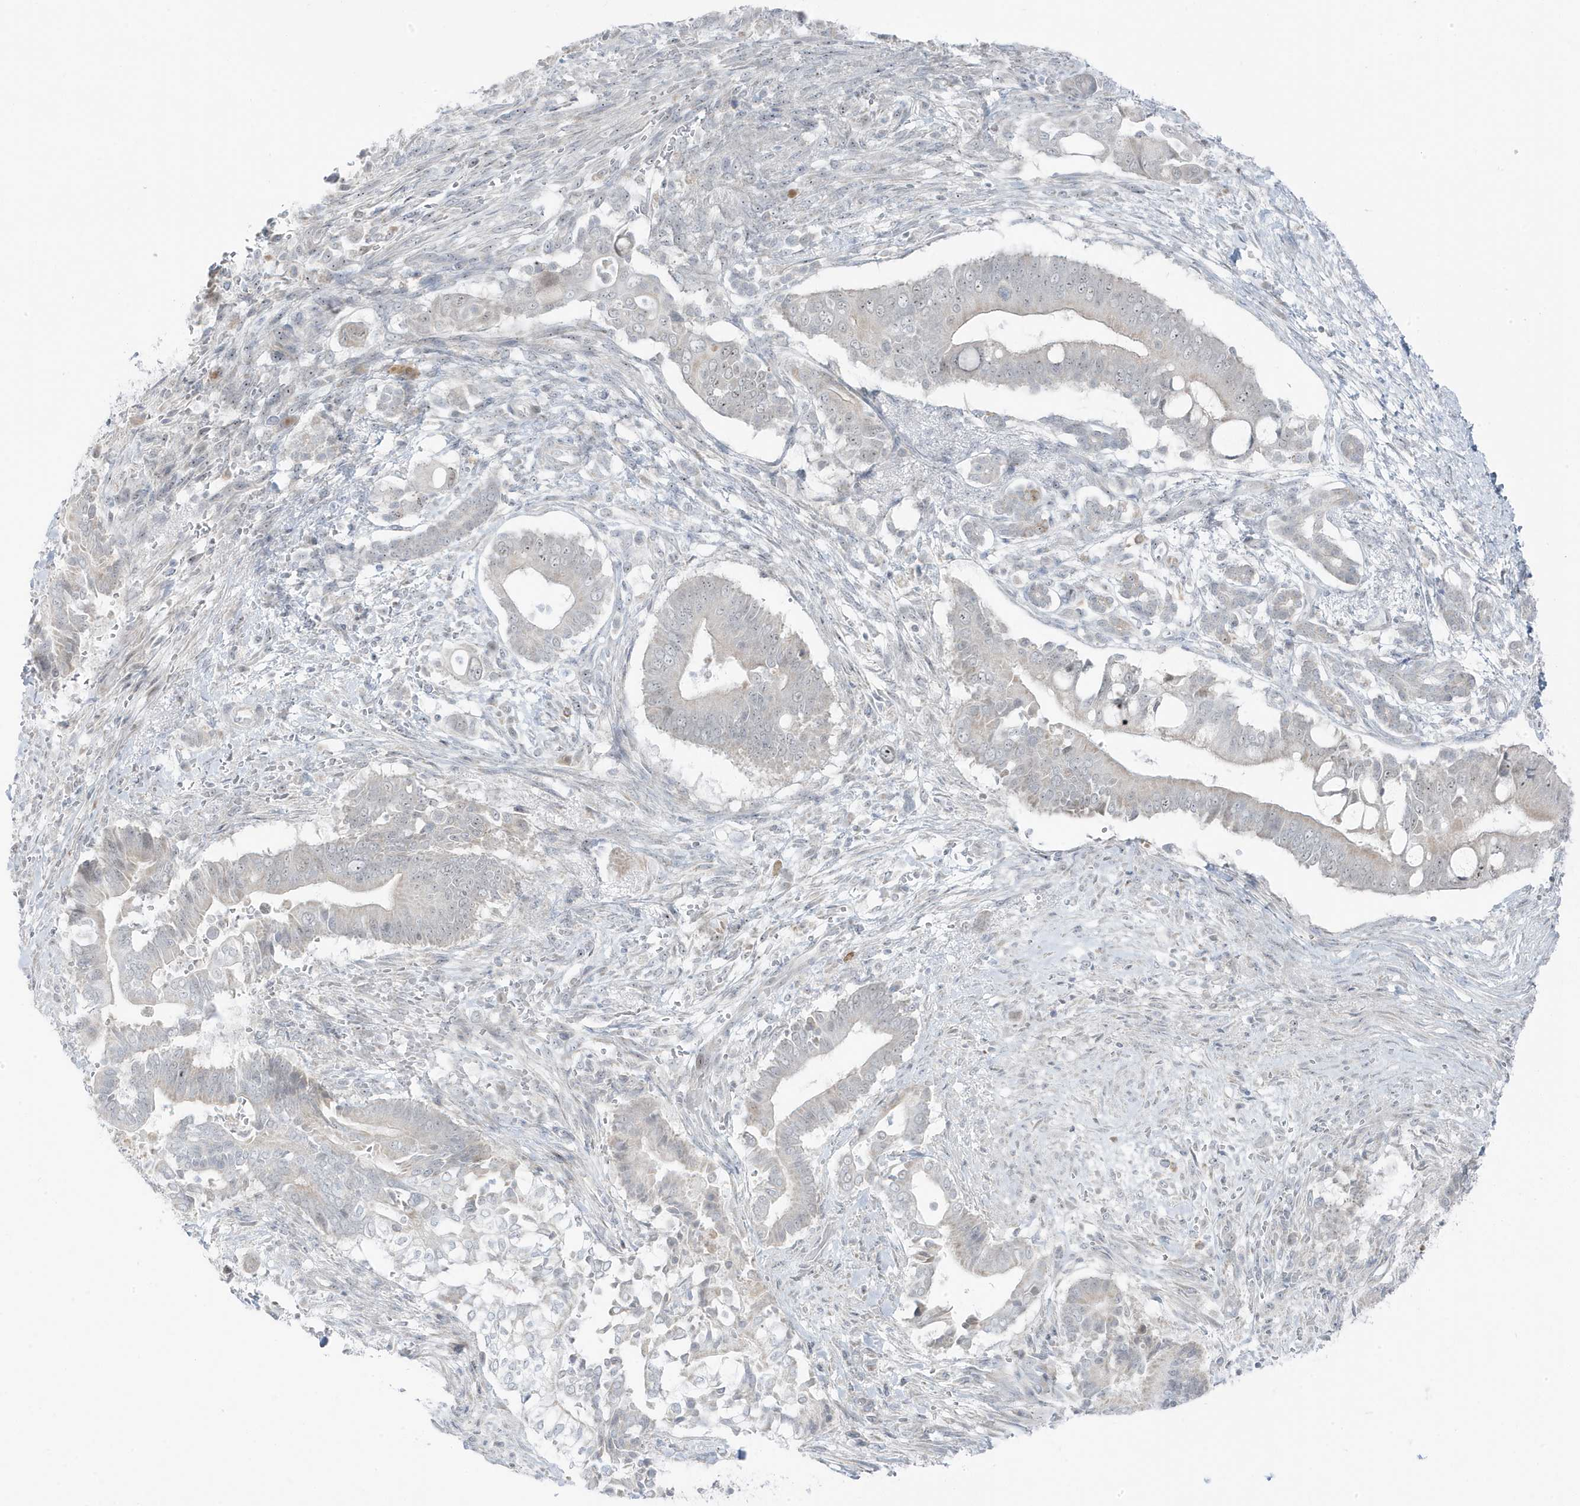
{"staining": {"intensity": "weak", "quantity": "<25%", "location": "nuclear"}, "tissue": "pancreatic cancer", "cell_type": "Tumor cells", "image_type": "cancer", "snomed": [{"axis": "morphology", "description": "Adenocarcinoma, NOS"}, {"axis": "topography", "description": "Pancreas"}], "caption": "Image shows no significant protein staining in tumor cells of pancreatic cancer (adenocarcinoma).", "gene": "TSEN15", "patient": {"sex": "male", "age": 68}}